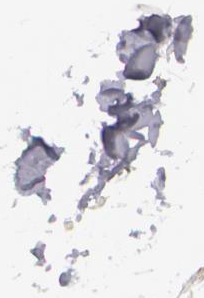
{"staining": {"intensity": "moderate", "quantity": ">75%", "location": "cytoplasmic/membranous"}, "tissue": "adipose tissue", "cell_type": "Adipocytes", "image_type": "normal", "snomed": [{"axis": "morphology", "description": "Normal tissue, NOS"}, {"axis": "morphology", "description": "Duct carcinoma"}, {"axis": "topography", "description": "Breast"}, {"axis": "topography", "description": "Adipose tissue"}], "caption": "A brown stain labels moderate cytoplasmic/membranous staining of a protein in adipocytes of normal human adipose tissue.", "gene": "BIN1", "patient": {"sex": "female", "age": 37}}